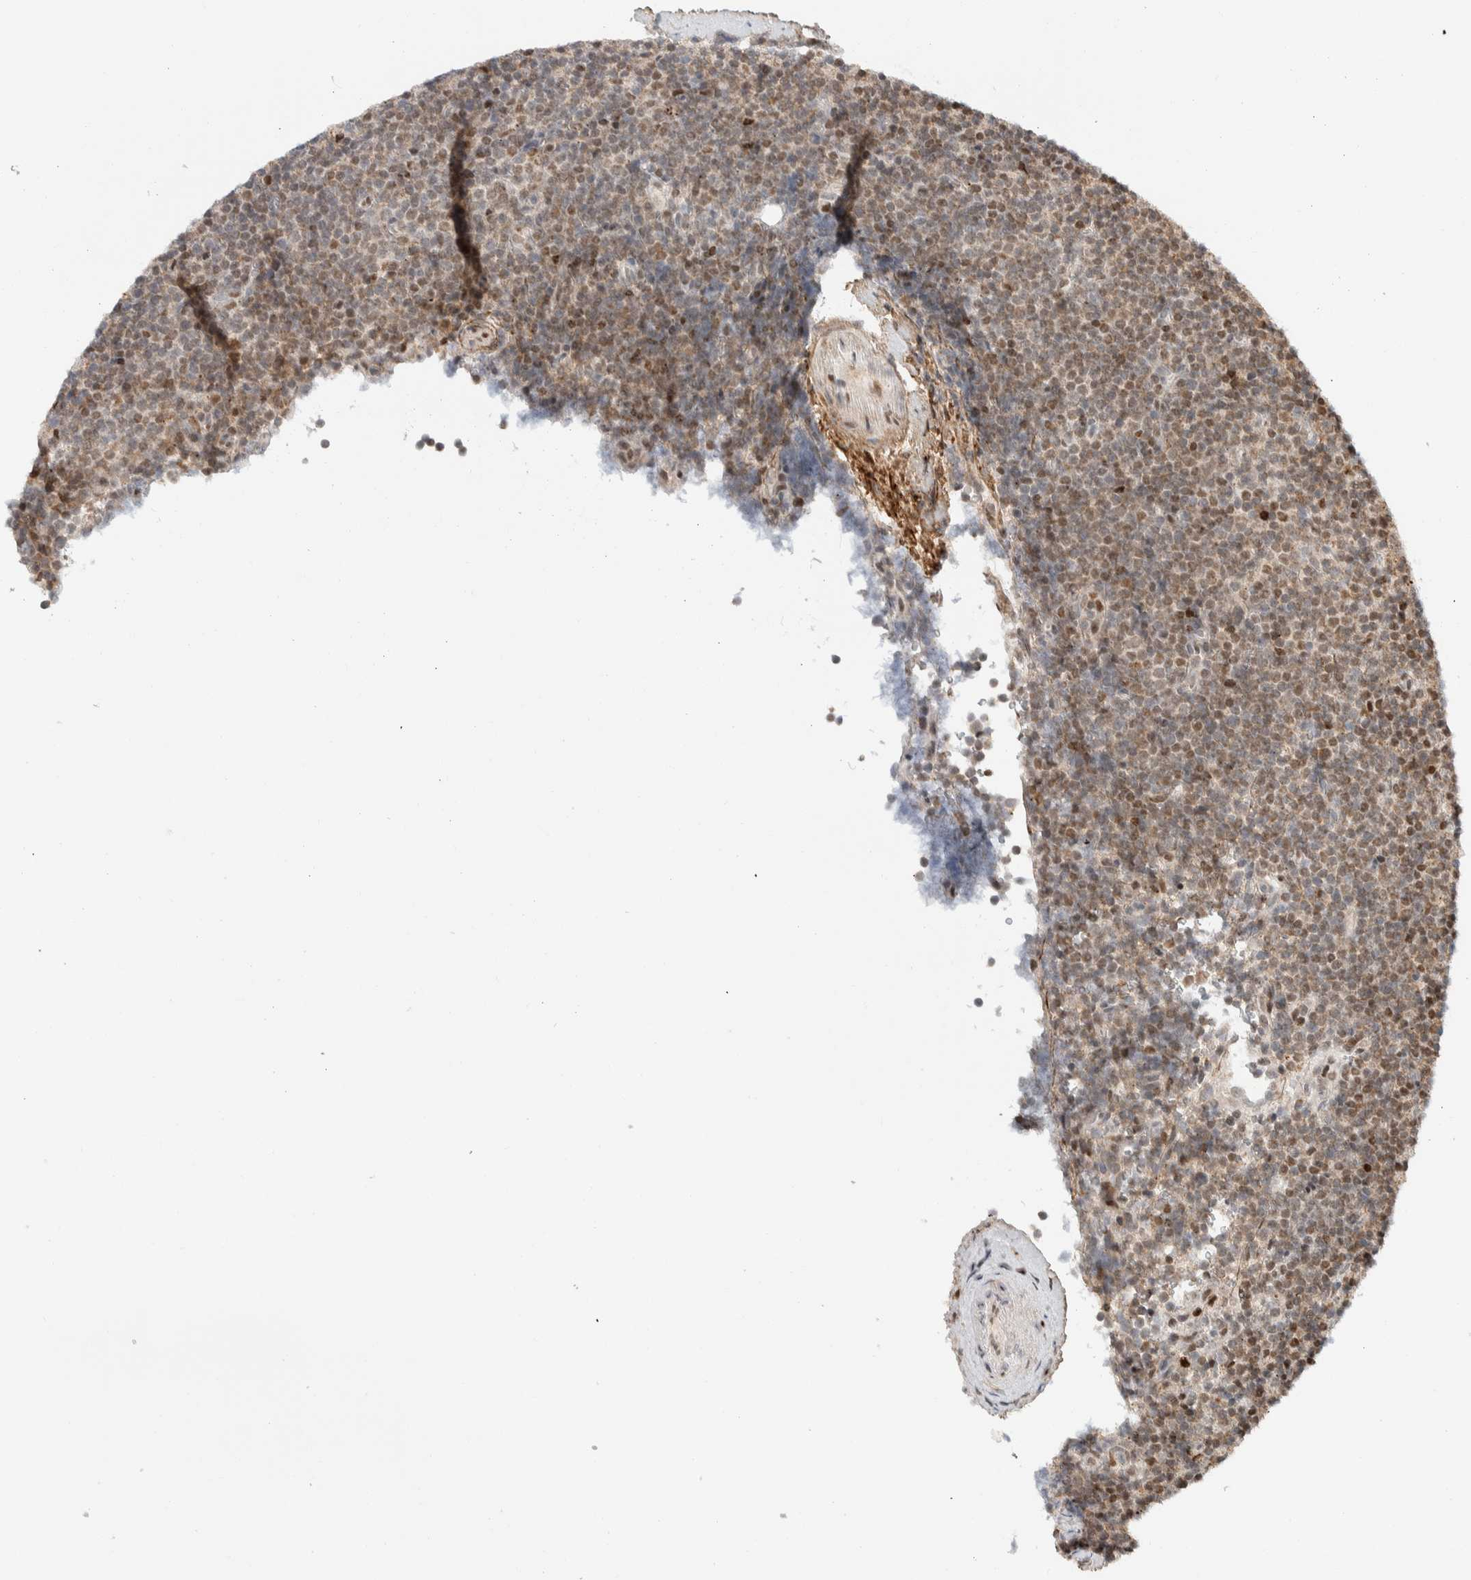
{"staining": {"intensity": "moderate", "quantity": "25%-75%", "location": "nuclear"}, "tissue": "lymphoma", "cell_type": "Tumor cells", "image_type": "cancer", "snomed": [{"axis": "morphology", "description": "Malignant lymphoma, non-Hodgkin's type, Low grade"}, {"axis": "topography", "description": "Lymph node"}], "caption": "A brown stain highlights moderate nuclear positivity of a protein in lymphoma tumor cells.", "gene": "TSPAN32", "patient": {"sex": "female", "age": 67}}